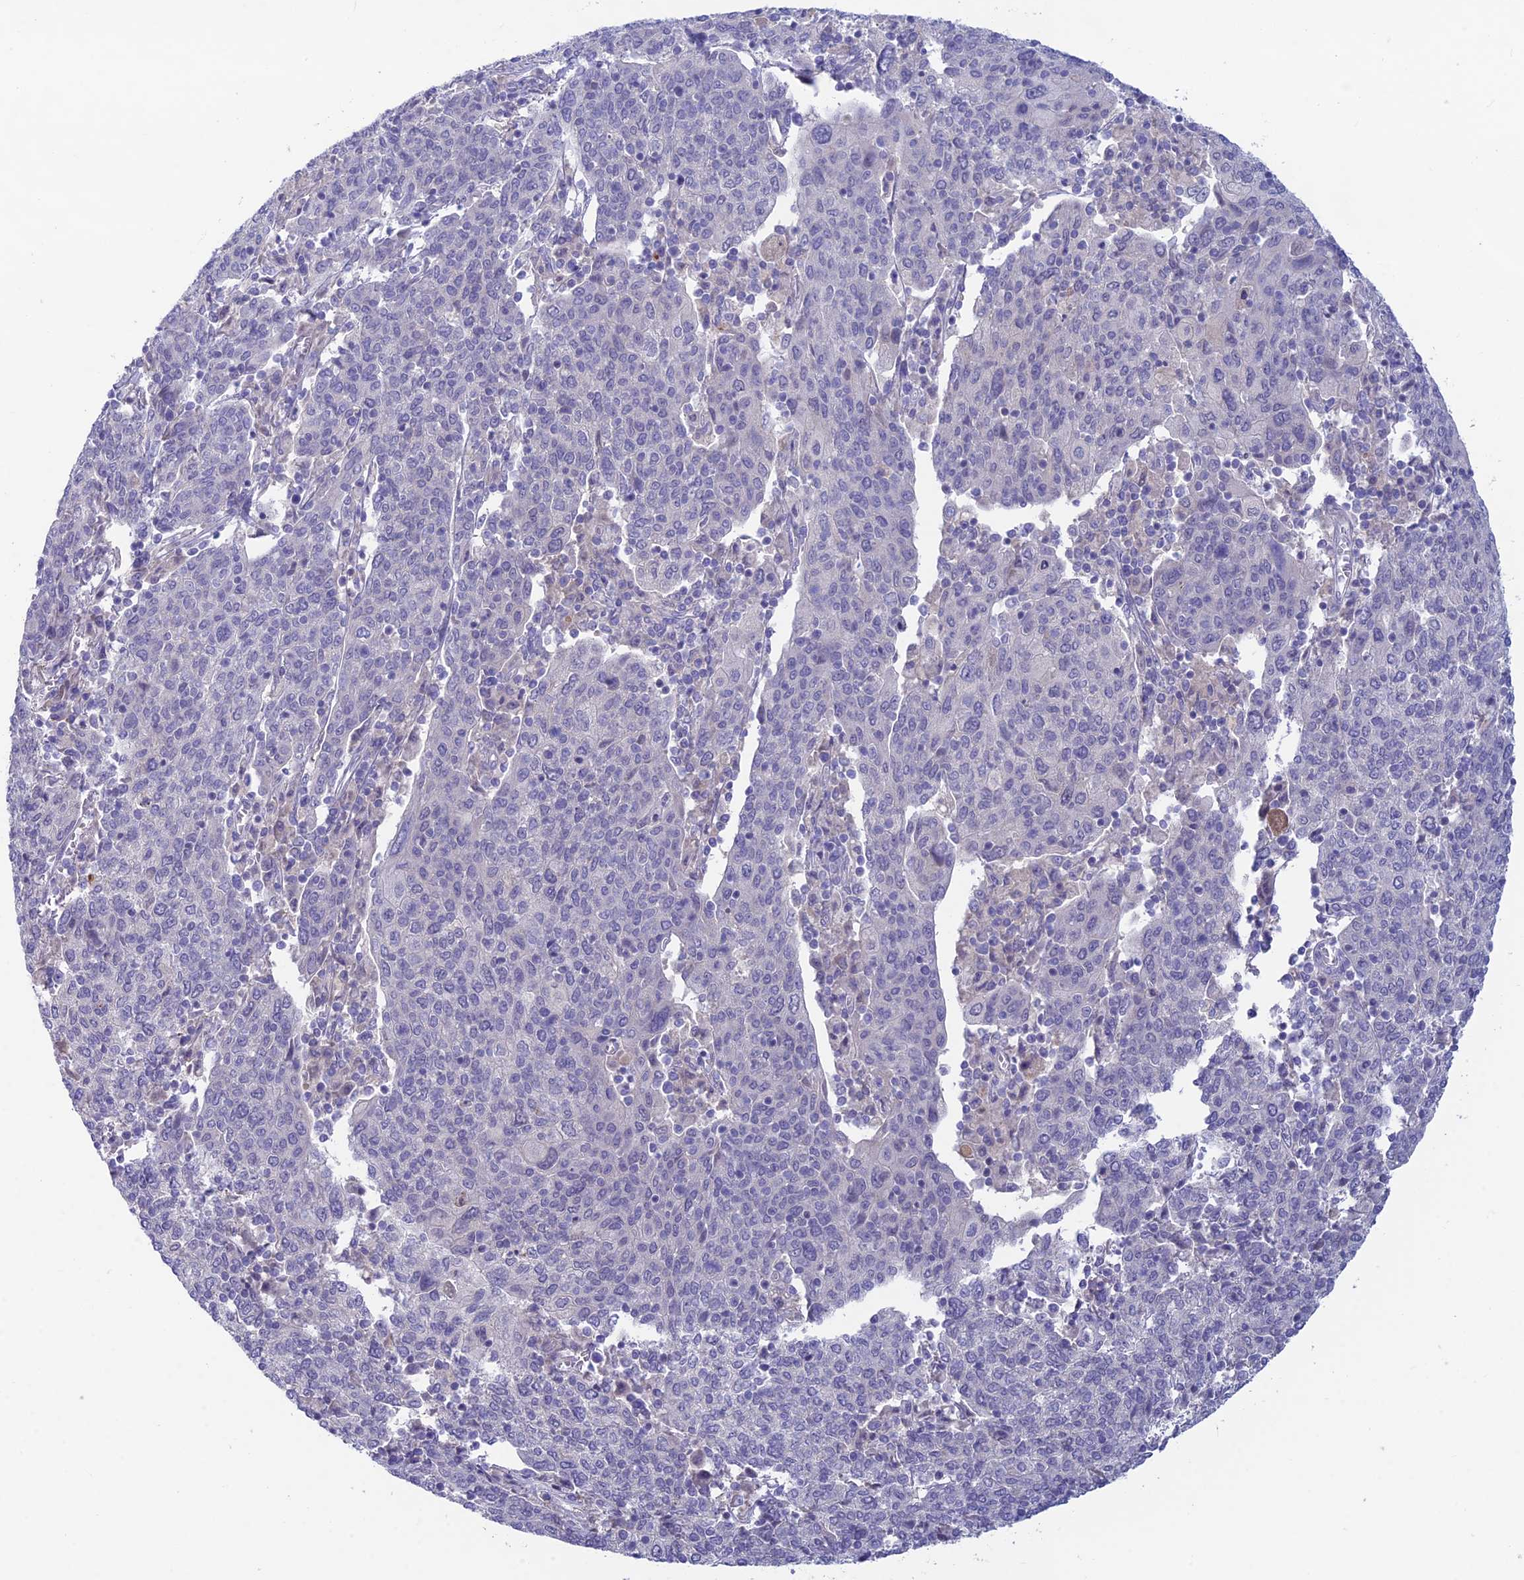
{"staining": {"intensity": "negative", "quantity": "none", "location": "none"}, "tissue": "cervical cancer", "cell_type": "Tumor cells", "image_type": "cancer", "snomed": [{"axis": "morphology", "description": "Squamous cell carcinoma, NOS"}, {"axis": "topography", "description": "Cervix"}], "caption": "Cervical squamous cell carcinoma was stained to show a protein in brown. There is no significant staining in tumor cells.", "gene": "XPO7", "patient": {"sex": "female", "age": 67}}